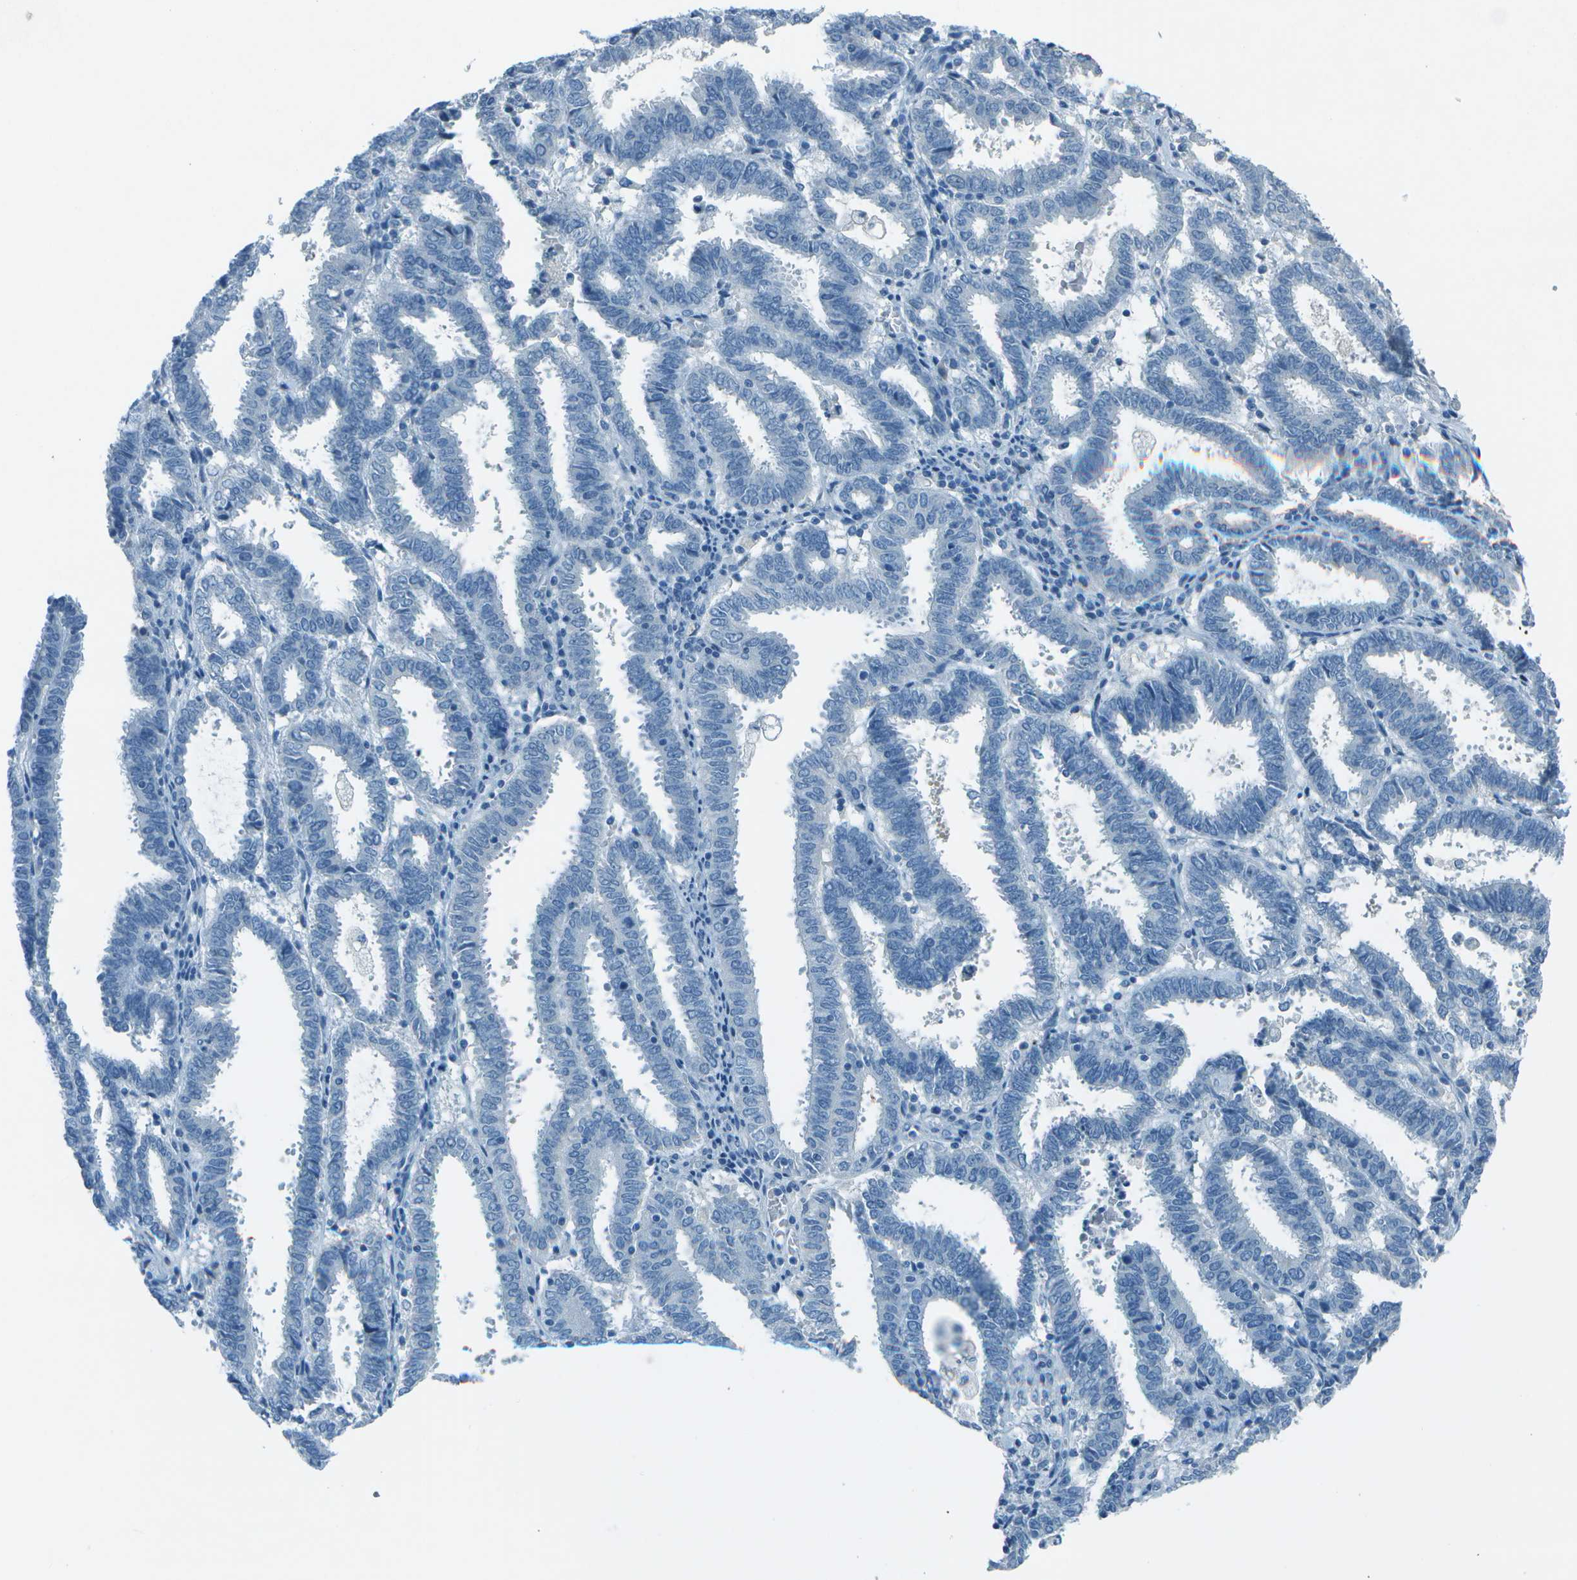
{"staining": {"intensity": "negative", "quantity": "none", "location": "none"}, "tissue": "endometrial cancer", "cell_type": "Tumor cells", "image_type": "cancer", "snomed": [{"axis": "morphology", "description": "Adenocarcinoma, NOS"}, {"axis": "topography", "description": "Uterus"}], "caption": "Immunohistochemistry histopathology image of endometrial cancer (adenocarcinoma) stained for a protein (brown), which shows no staining in tumor cells.", "gene": "FGF1", "patient": {"sex": "female", "age": 83}}